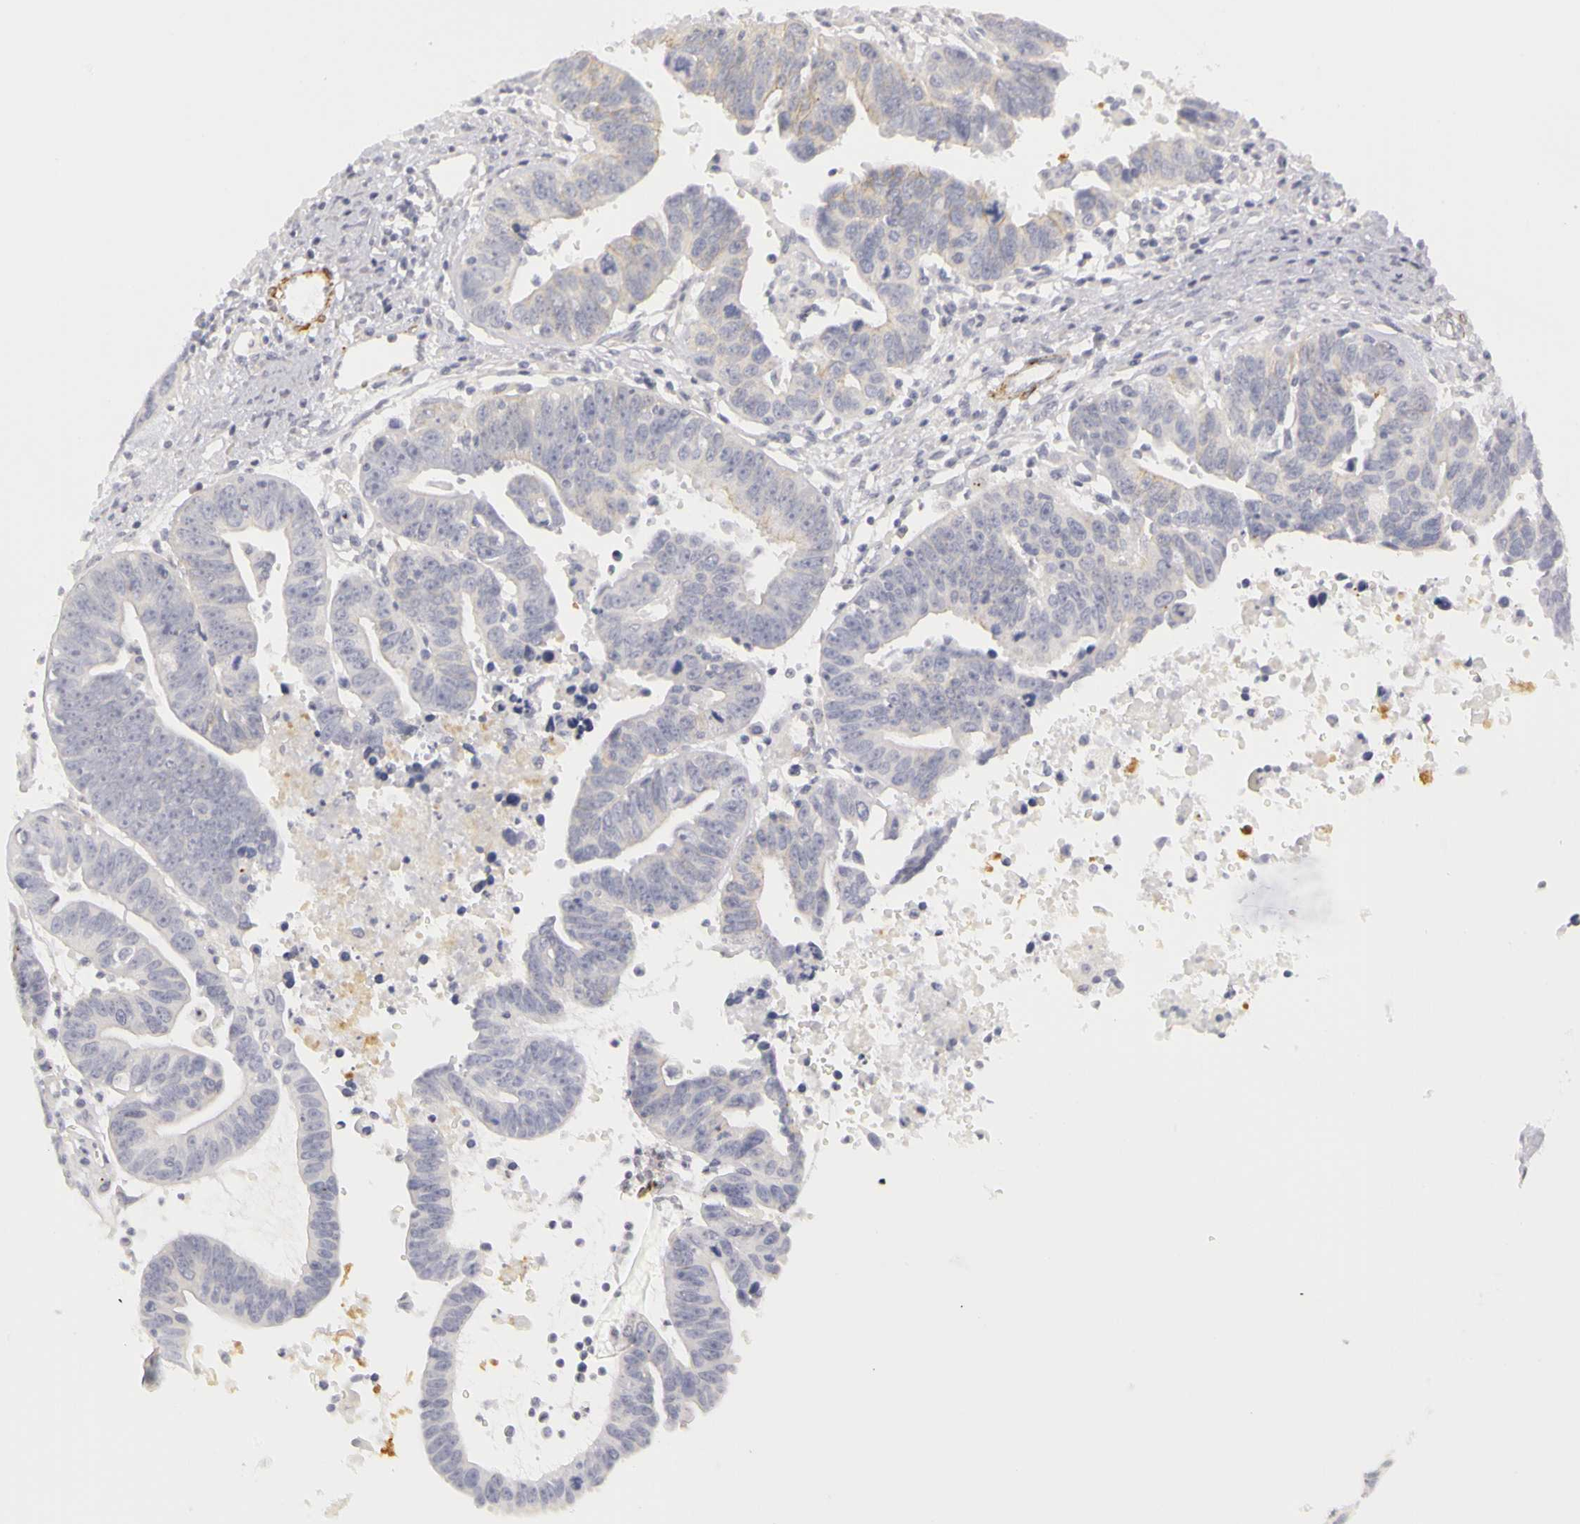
{"staining": {"intensity": "weak", "quantity": "<25%", "location": "cytoplasmic/membranous"}, "tissue": "ovarian cancer", "cell_type": "Tumor cells", "image_type": "cancer", "snomed": [{"axis": "morphology", "description": "Carcinoma, endometroid"}, {"axis": "morphology", "description": "Cystadenocarcinoma, serous, NOS"}, {"axis": "topography", "description": "Ovary"}], "caption": "IHC of ovarian serous cystadenocarcinoma displays no staining in tumor cells. The staining was performed using DAB to visualize the protein expression in brown, while the nuclei were stained in blue with hematoxylin (Magnification: 20x).", "gene": "CNTN2", "patient": {"sex": "female", "age": 45}}